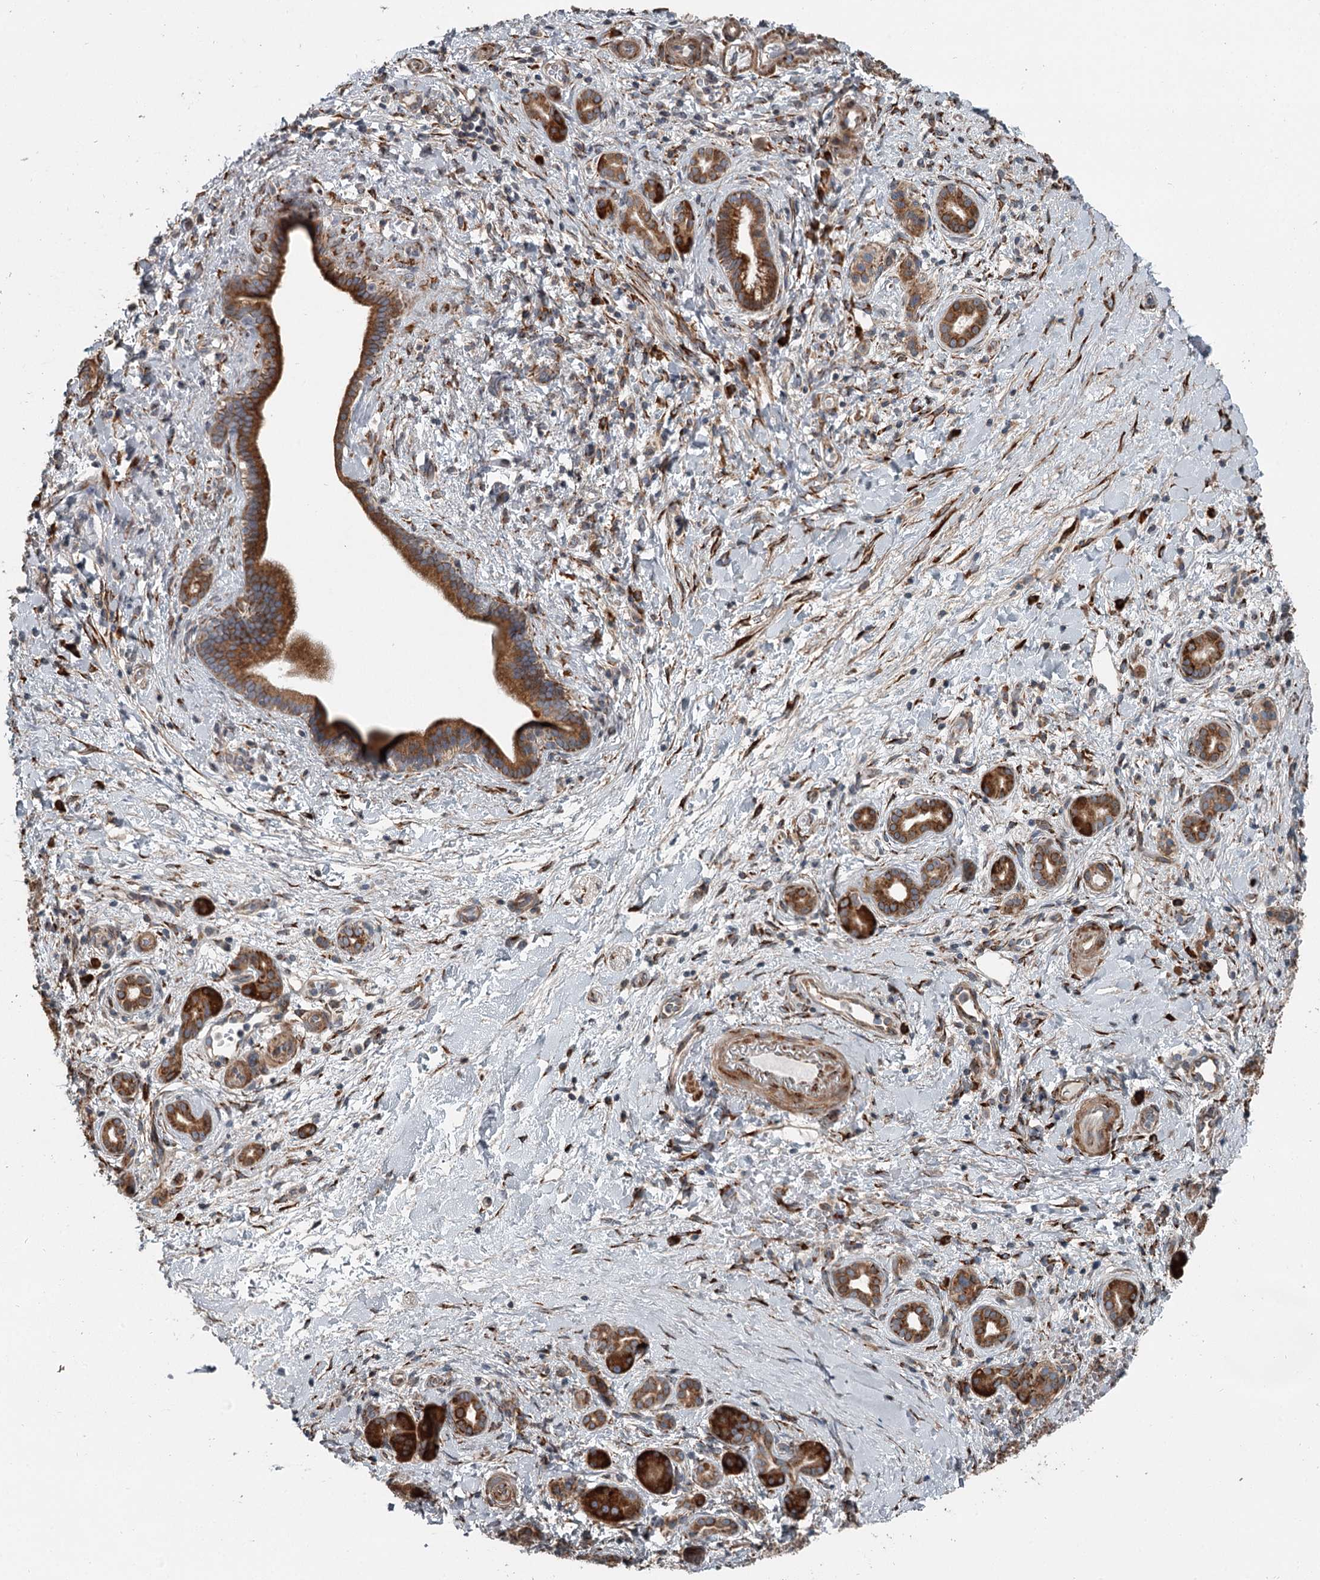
{"staining": {"intensity": "strong", "quantity": ">75%", "location": "cytoplasmic/membranous"}, "tissue": "pancreatic cancer", "cell_type": "Tumor cells", "image_type": "cancer", "snomed": [{"axis": "morphology", "description": "Normal tissue, NOS"}, {"axis": "morphology", "description": "Adenocarcinoma, NOS"}, {"axis": "topography", "description": "Pancreas"}, {"axis": "topography", "description": "Peripheral nerve tissue"}], "caption": "An immunohistochemistry (IHC) micrograph of tumor tissue is shown. Protein staining in brown labels strong cytoplasmic/membranous positivity in pancreatic cancer (adenocarcinoma) within tumor cells. (brown staining indicates protein expression, while blue staining denotes nuclei).", "gene": "RASSF8", "patient": {"sex": "female", "age": 77}}